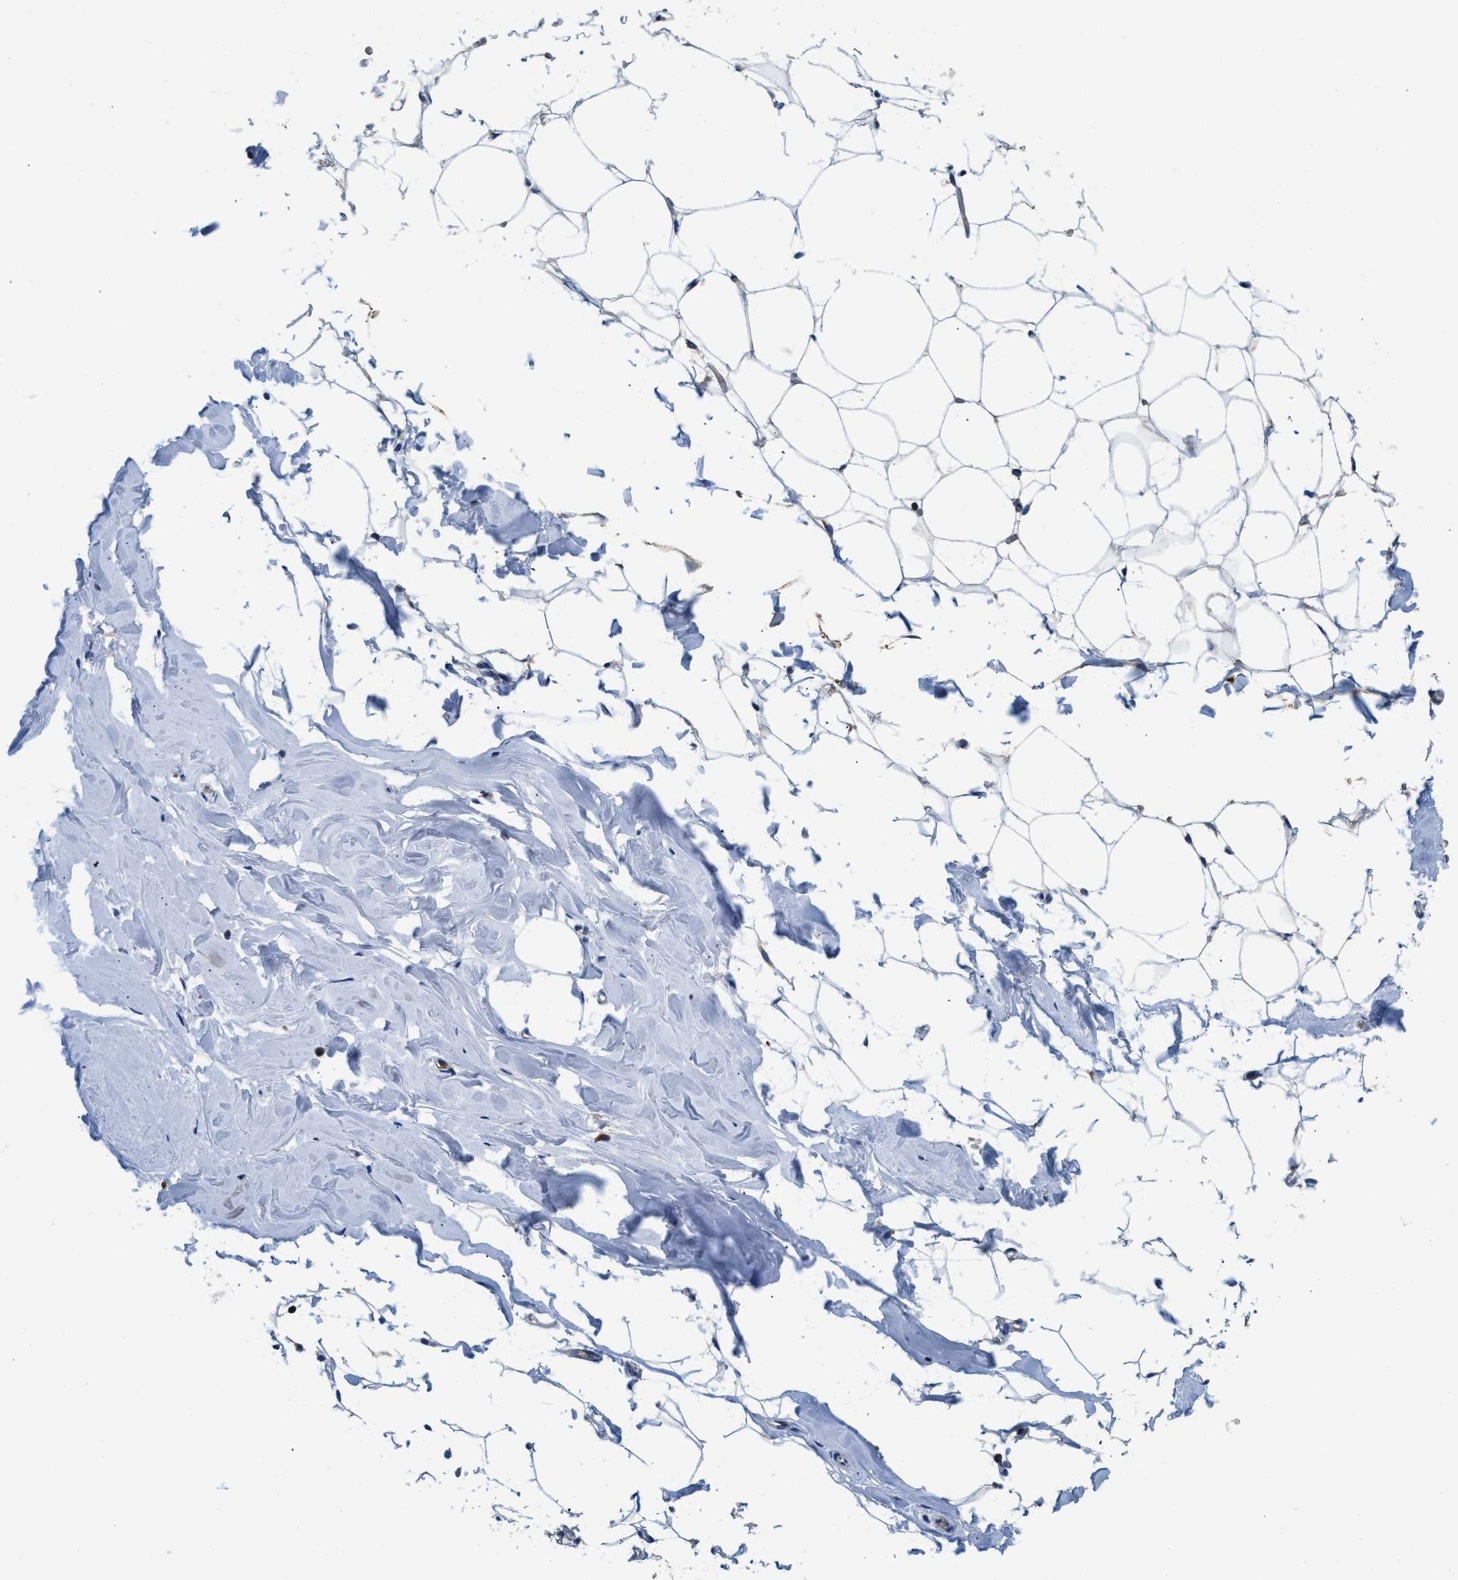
{"staining": {"intensity": "negative", "quantity": "none", "location": "none"}, "tissue": "adipose tissue", "cell_type": "Adipocytes", "image_type": "normal", "snomed": [{"axis": "morphology", "description": "Normal tissue, NOS"}, {"axis": "topography", "description": "Breast"}, {"axis": "topography", "description": "Soft tissue"}], "caption": "Adipocytes are negative for brown protein staining in unremarkable adipose tissue.", "gene": "SLC25A13", "patient": {"sex": "female", "age": 75}}